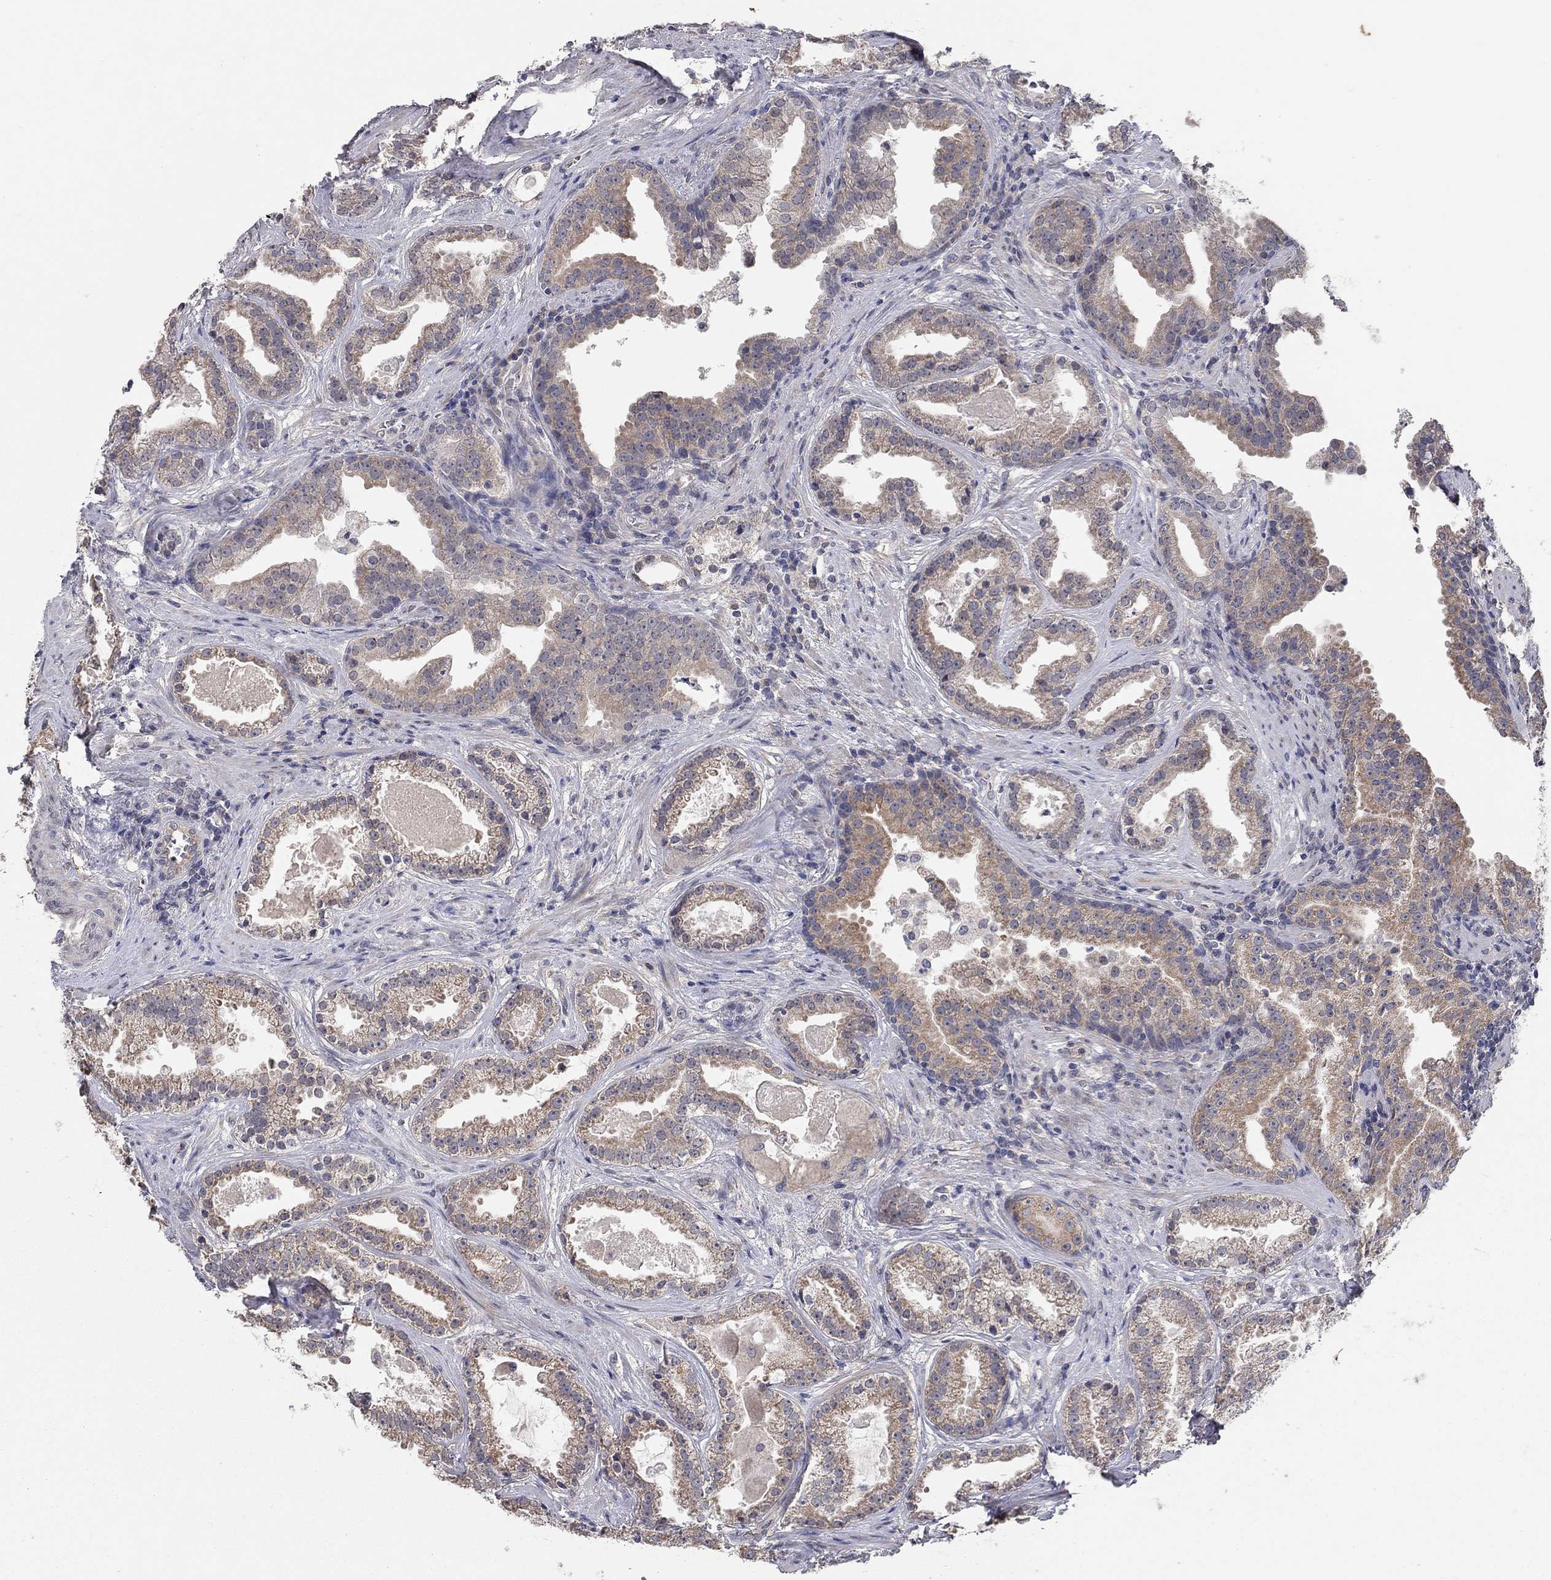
{"staining": {"intensity": "moderate", "quantity": ">75%", "location": "cytoplasmic/membranous"}, "tissue": "prostate cancer", "cell_type": "Tumor cells", "image_type": "cancer", "snomed": [{"axis": "morphology", "description": "Adenocarcinoma, NOS"}, {"axis": "morphology", "description": "Adenocarcinoma, High grade"}, {"axis": "topography", "description": "Prostate"}], "caption": "Human adenocarcinoma (prostate) stained with a brown dye exhibits moderate cytoplasmic/membranous positive expression in about >75% of tumor cells.", "gene": "WASF3", "patient": {"sex": "male", "age": 64}}